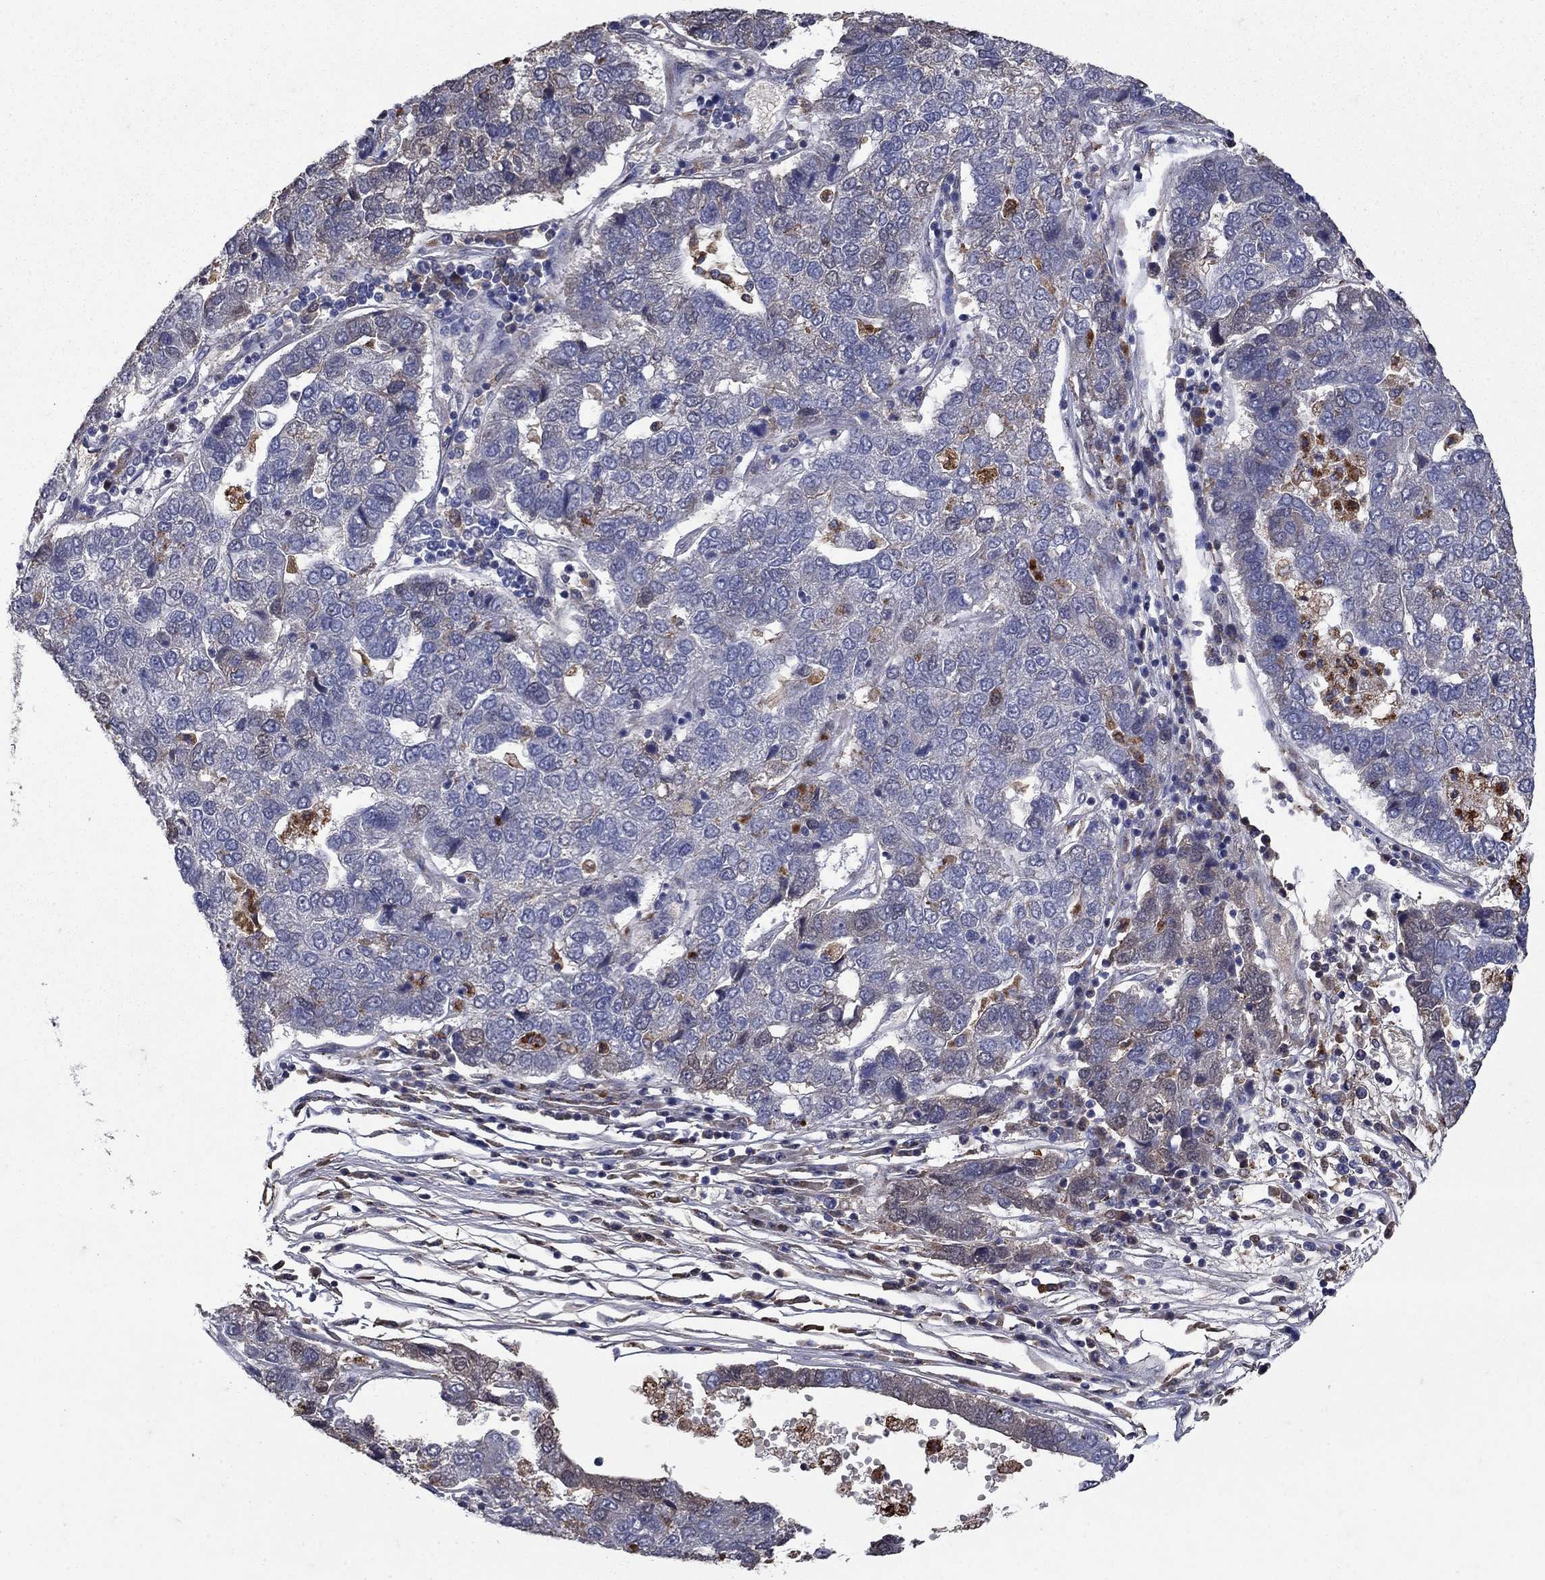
{"staining": {"intensity": "negative", "quantity": "none", "location": "none"}, "tissue": "pancreatic cancer", "cell_type": "Tumor cells", "image_type": "cancer", "snomed": [{"axis": "morphology", "description": "Adenocarcinoma, NOS"}, {"axis": "topography", "description": "Pancreas"}], "caption": "This micrograph is of pancreatic adenocarcinoma stained with immunohistochemistry (IHC) to label a protein in brown with the nuclei are counter-stained blue. There is no expression in tumor cells. (DAB (3,3'-diaminobenzidine) immunohistochemistry (IHC) visualized using brightfield microscopy, high magnification).", "gene": "NPC2", "patient": {"sex": "female", "age": 61}}